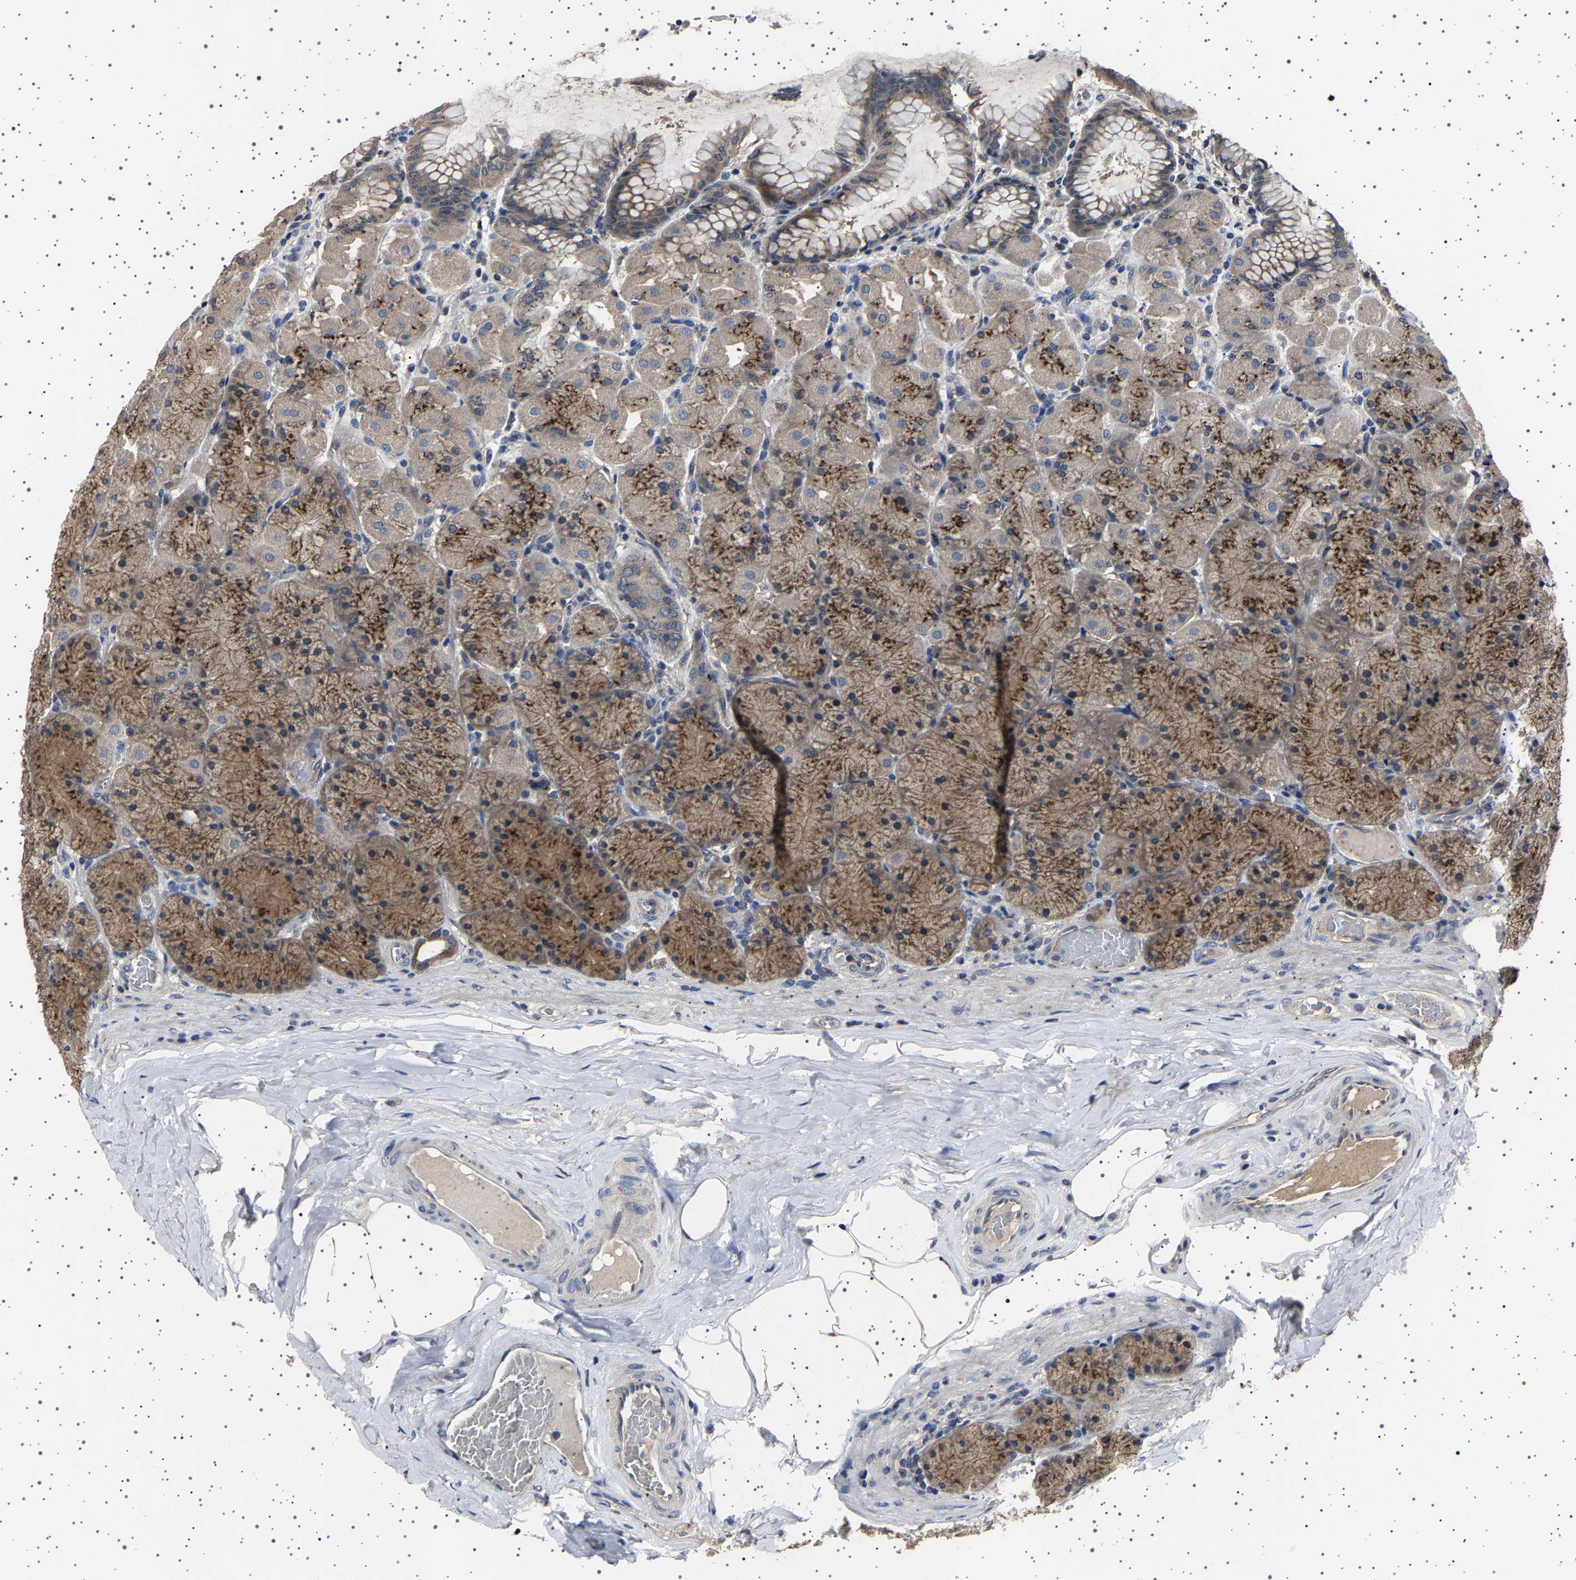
{"staining": {"intensity": "moderate", "quantity": ">75%", "location": "cytoplasmic/membranous"}, "tissue": "stomach", "cell_type": "Glandular cells", "image_type": "normal", "snomed": [{"axis": "morphology", "description": "Normal tissue, NOS"}, {"axis": "topography", "description": "Stomach, upper"}], "caption": "This is an image of IHC staining of benign stomach, which shows moderate staining in the cytoplasmic/membranous of glandular cells.", "gene": "NCKAP1", "patient": {"sex": "female", "age": 56}}